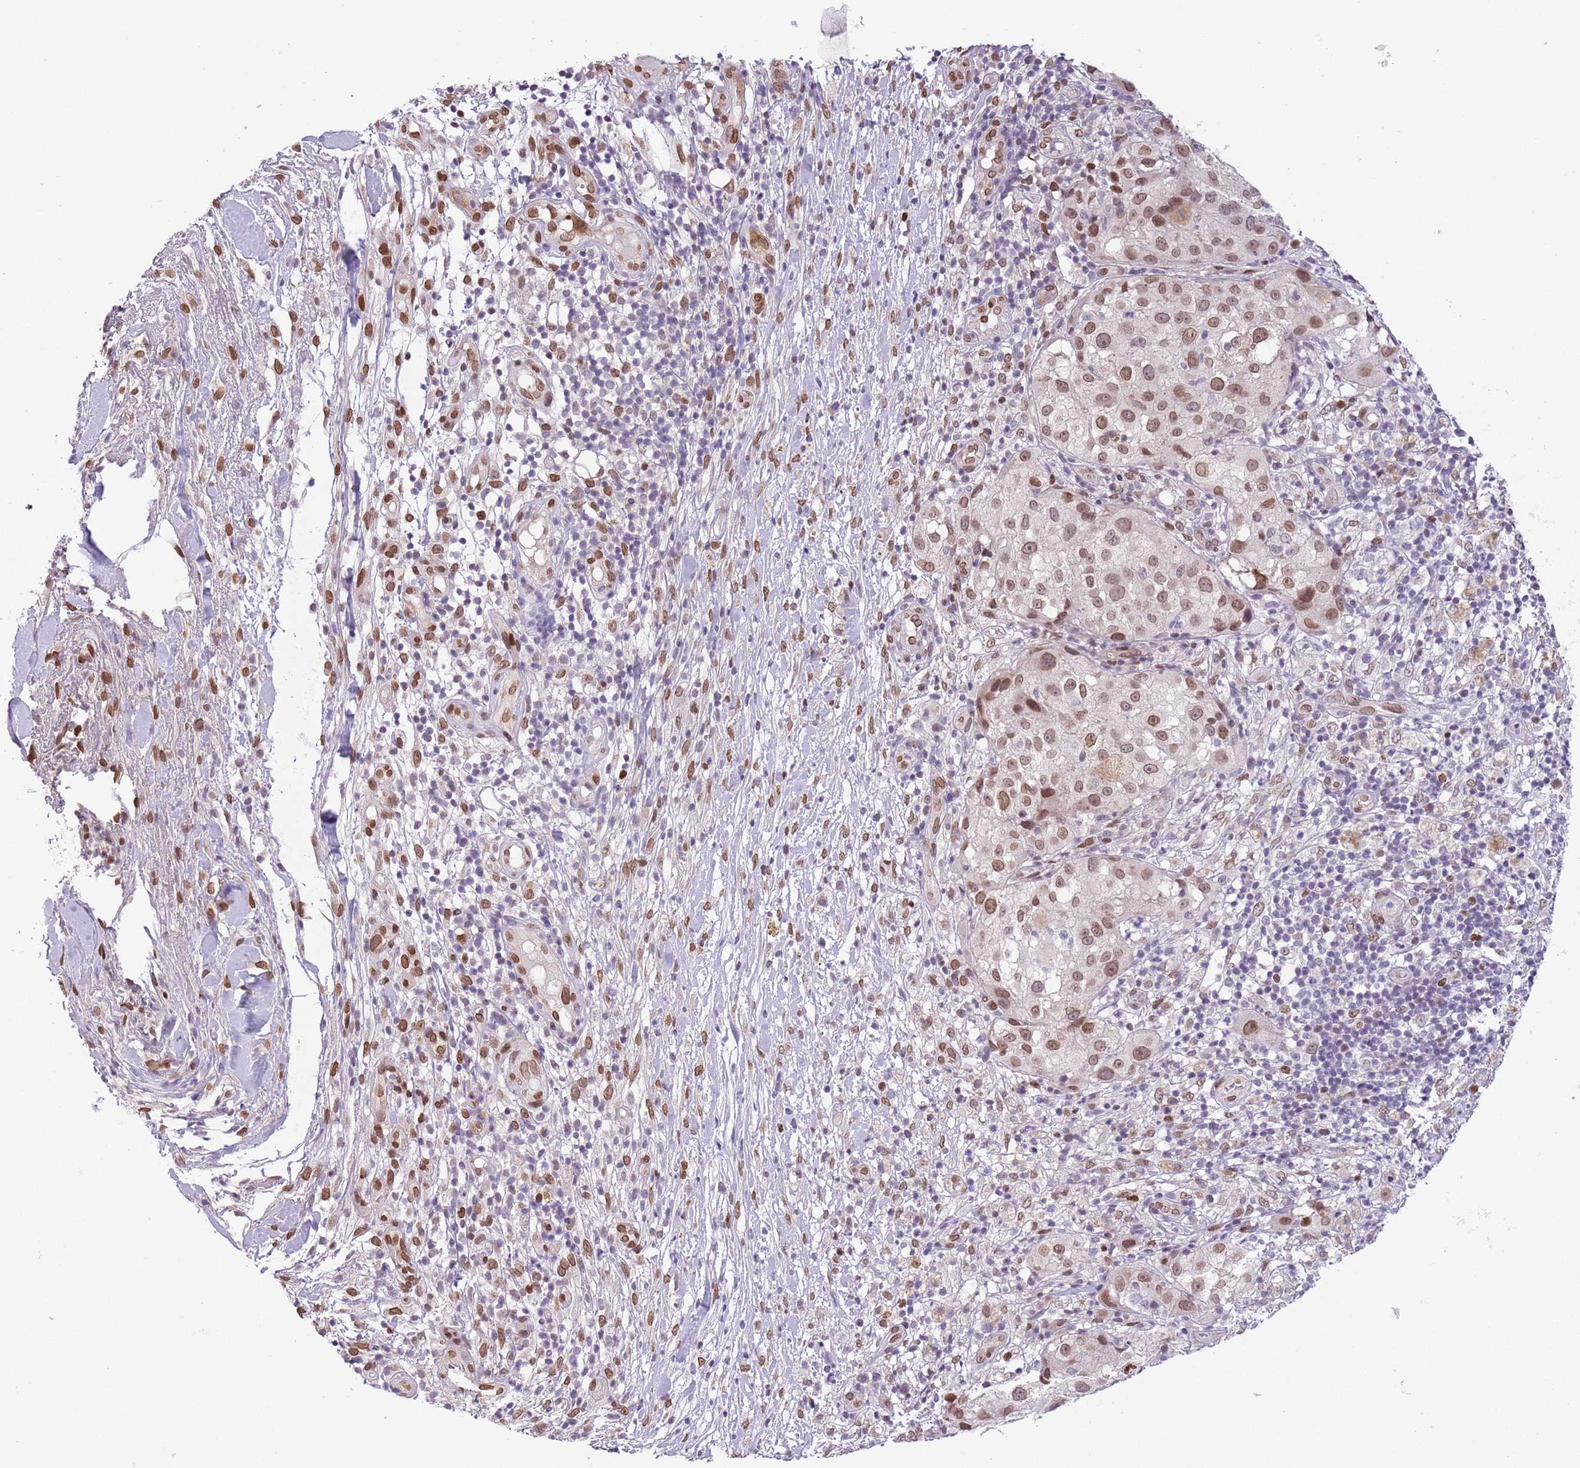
{"staining": {"intensity": "moderate", "quantity": ">75%", "location": "cytoplasmic/membranous,nuclear"}, "tissue": "melanoma", "cell_type": "Tumor cells", "image_type": "cancer", "snomed": [{"axis": "morphology", "description": "Normal morphology"}, {"axis": "morphology", "description": "Malignant melanoma, NOS"}, {"axis": "topography", "description": "Skin"}], "caption": "A brown stain highlights moderate cytoplasmic/membranous and nuclear positivity of a protein in human malignant melanoma tumor cells. Nuclei are stained in blue.", "gene": "ZGLP1", "patient": {"sex": "female", "age": 72}}